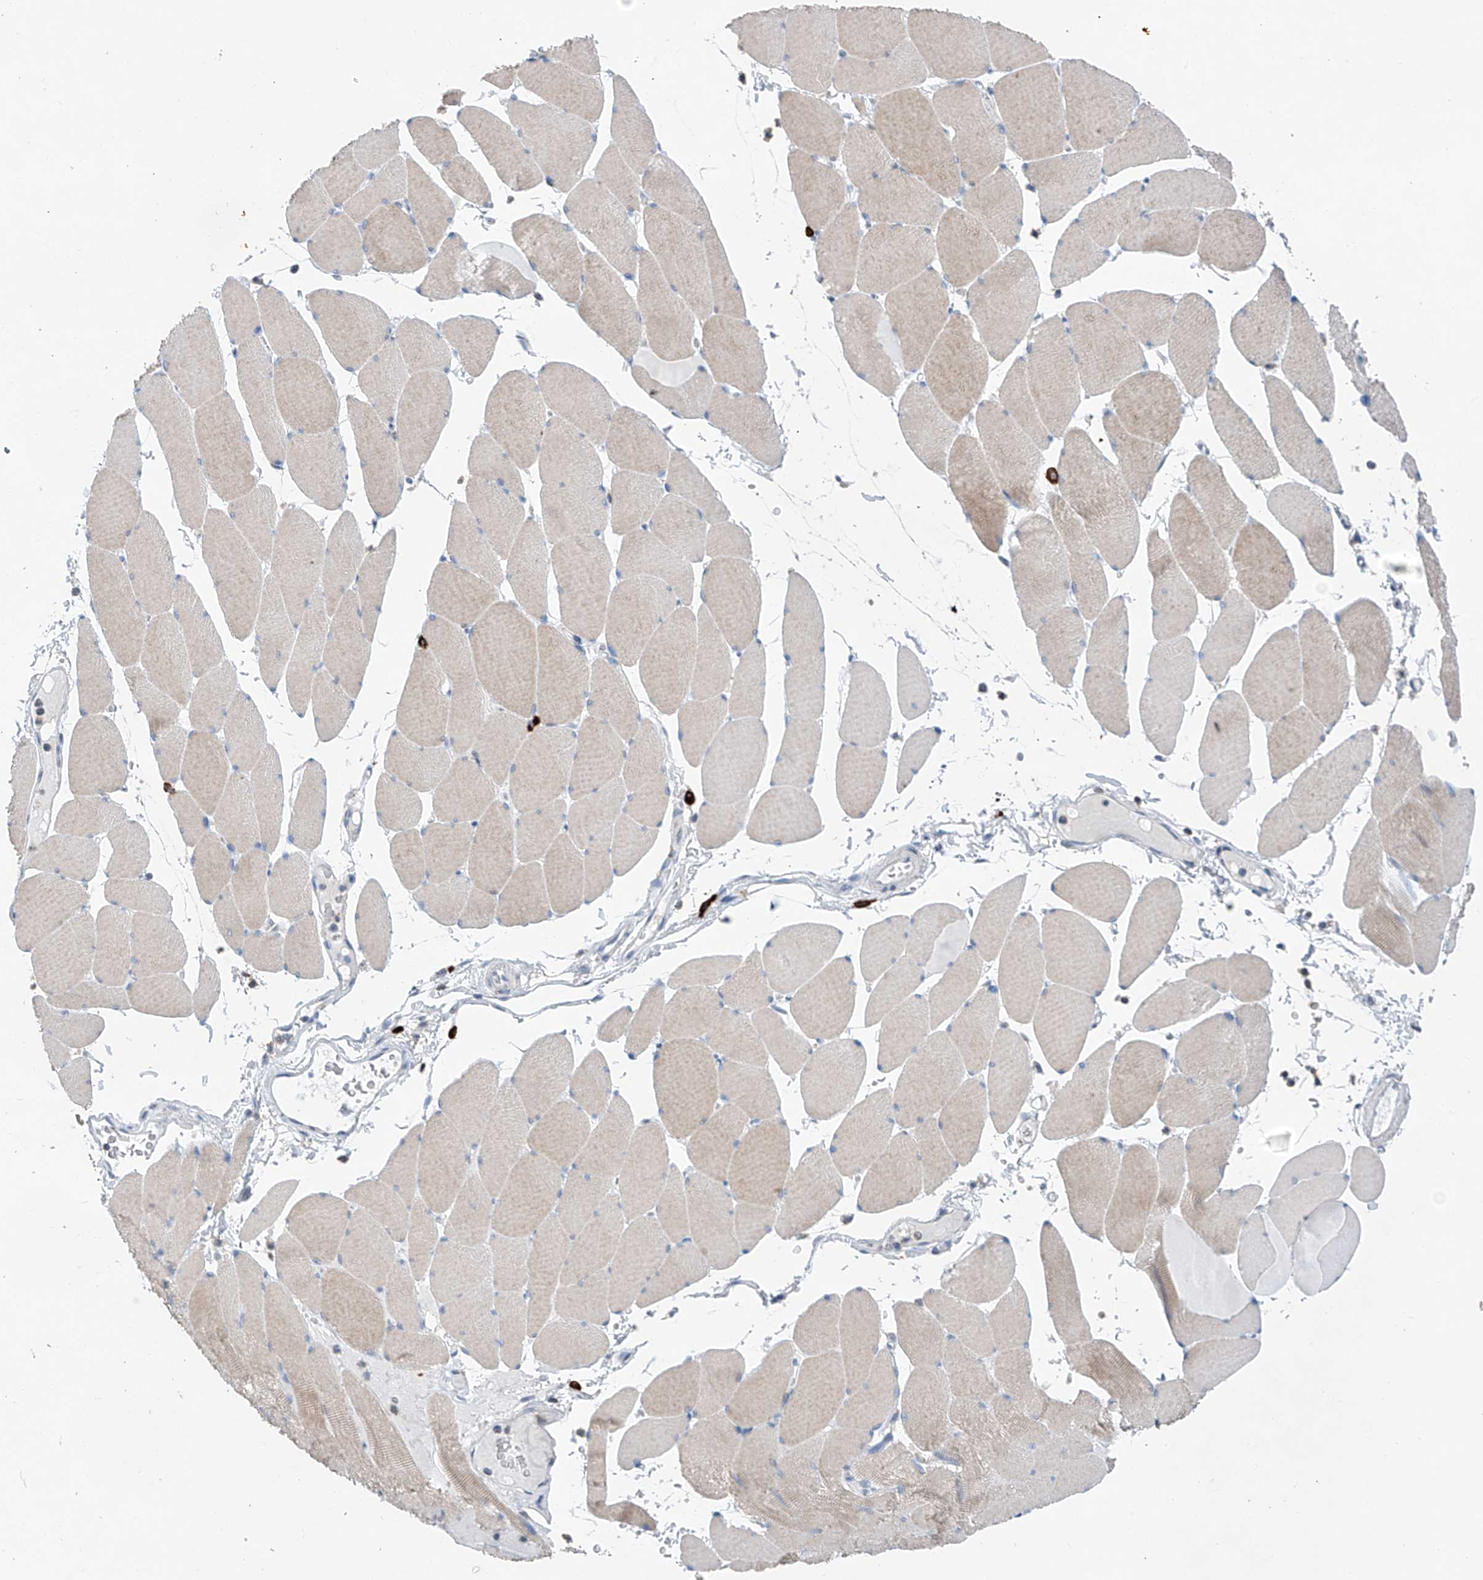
{"staining": {"intensity": "moderate", "quantity": "<25%", "location": "cytoplasmic/membranous"}, "tissue": "skeletal muscle", "cell_type": "Myocytes", "image_type": "normal", "snomed": [{"axis": "morphology", "description": "Normal tissue, NOS"}, {"axis": "topography", "description": "Skeletal muscle"}, {"axis": "topography", "description": "Head-Neck"}], "caption": "Immunohistochemistry (IHC) of unremarkable skeletal muscle shows low levels of moderate cytoplasmic/membranous expression in approximately <25% of myocytes. (DAB IHC with brightfield microscopy, high magnification).", "gene": "KLF15", "patient": {"sex": "male", "age": 66}}